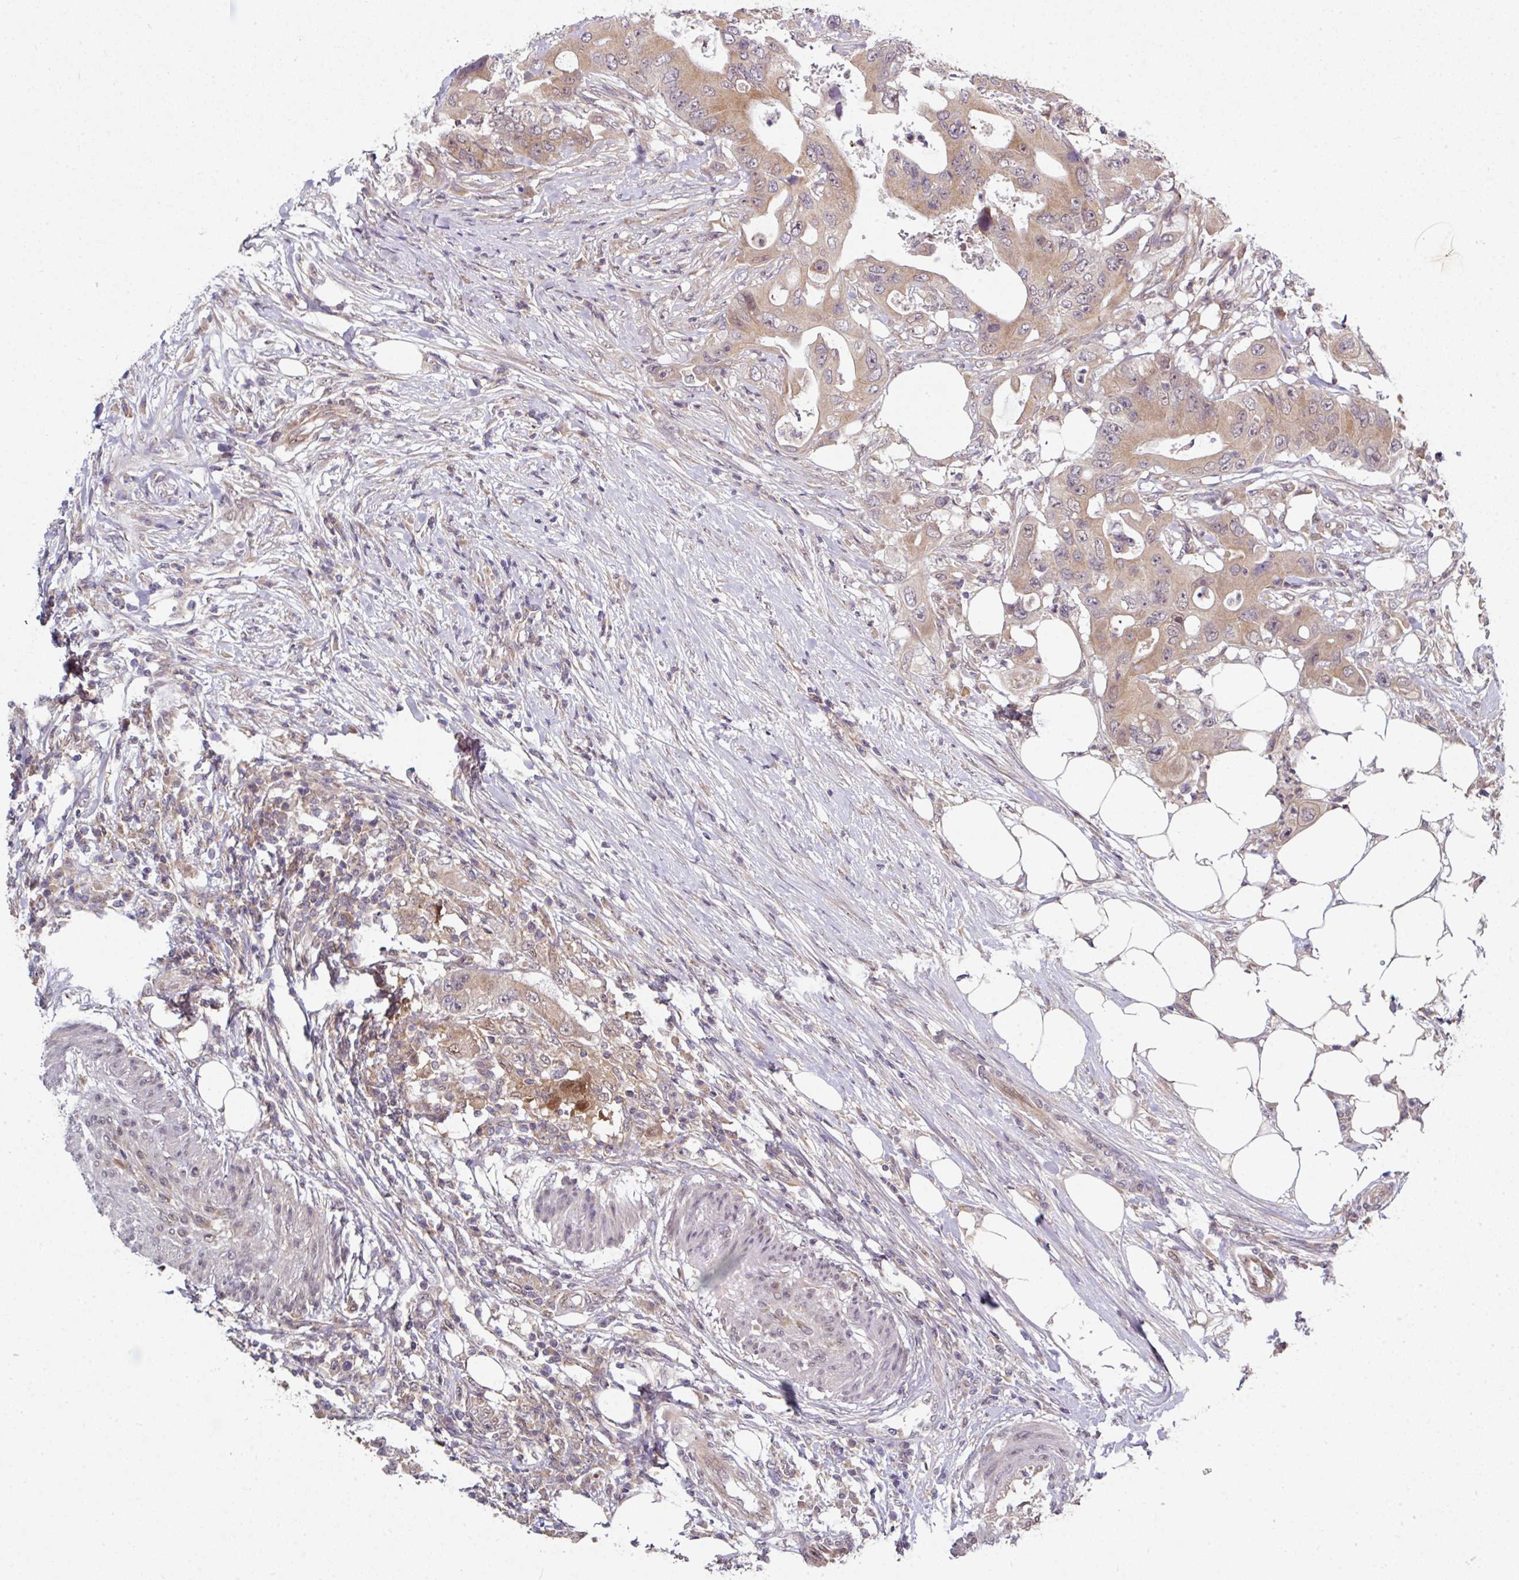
{"staining": {"intensity": "moderate", "quantity": ">75%", "location": "cytoplasmic/membranous"}, "tissue": "colorectal cancer", "cell_type": "Tumor cells", "image_type": "cancer", "snomed": [{"axis": "morphology", "description": "Adenocarcinoma, NOS"}, {"axis": "topography", "description": "Colon"}], "caption": "This is an image of immunohistochemistry staining of colorectal cancer, which shows moderate positivity in the cytoplasmic/membranous of tumor cells.", "gene": "CAMLG", "patient": {"sex": "male", "age": 71}}